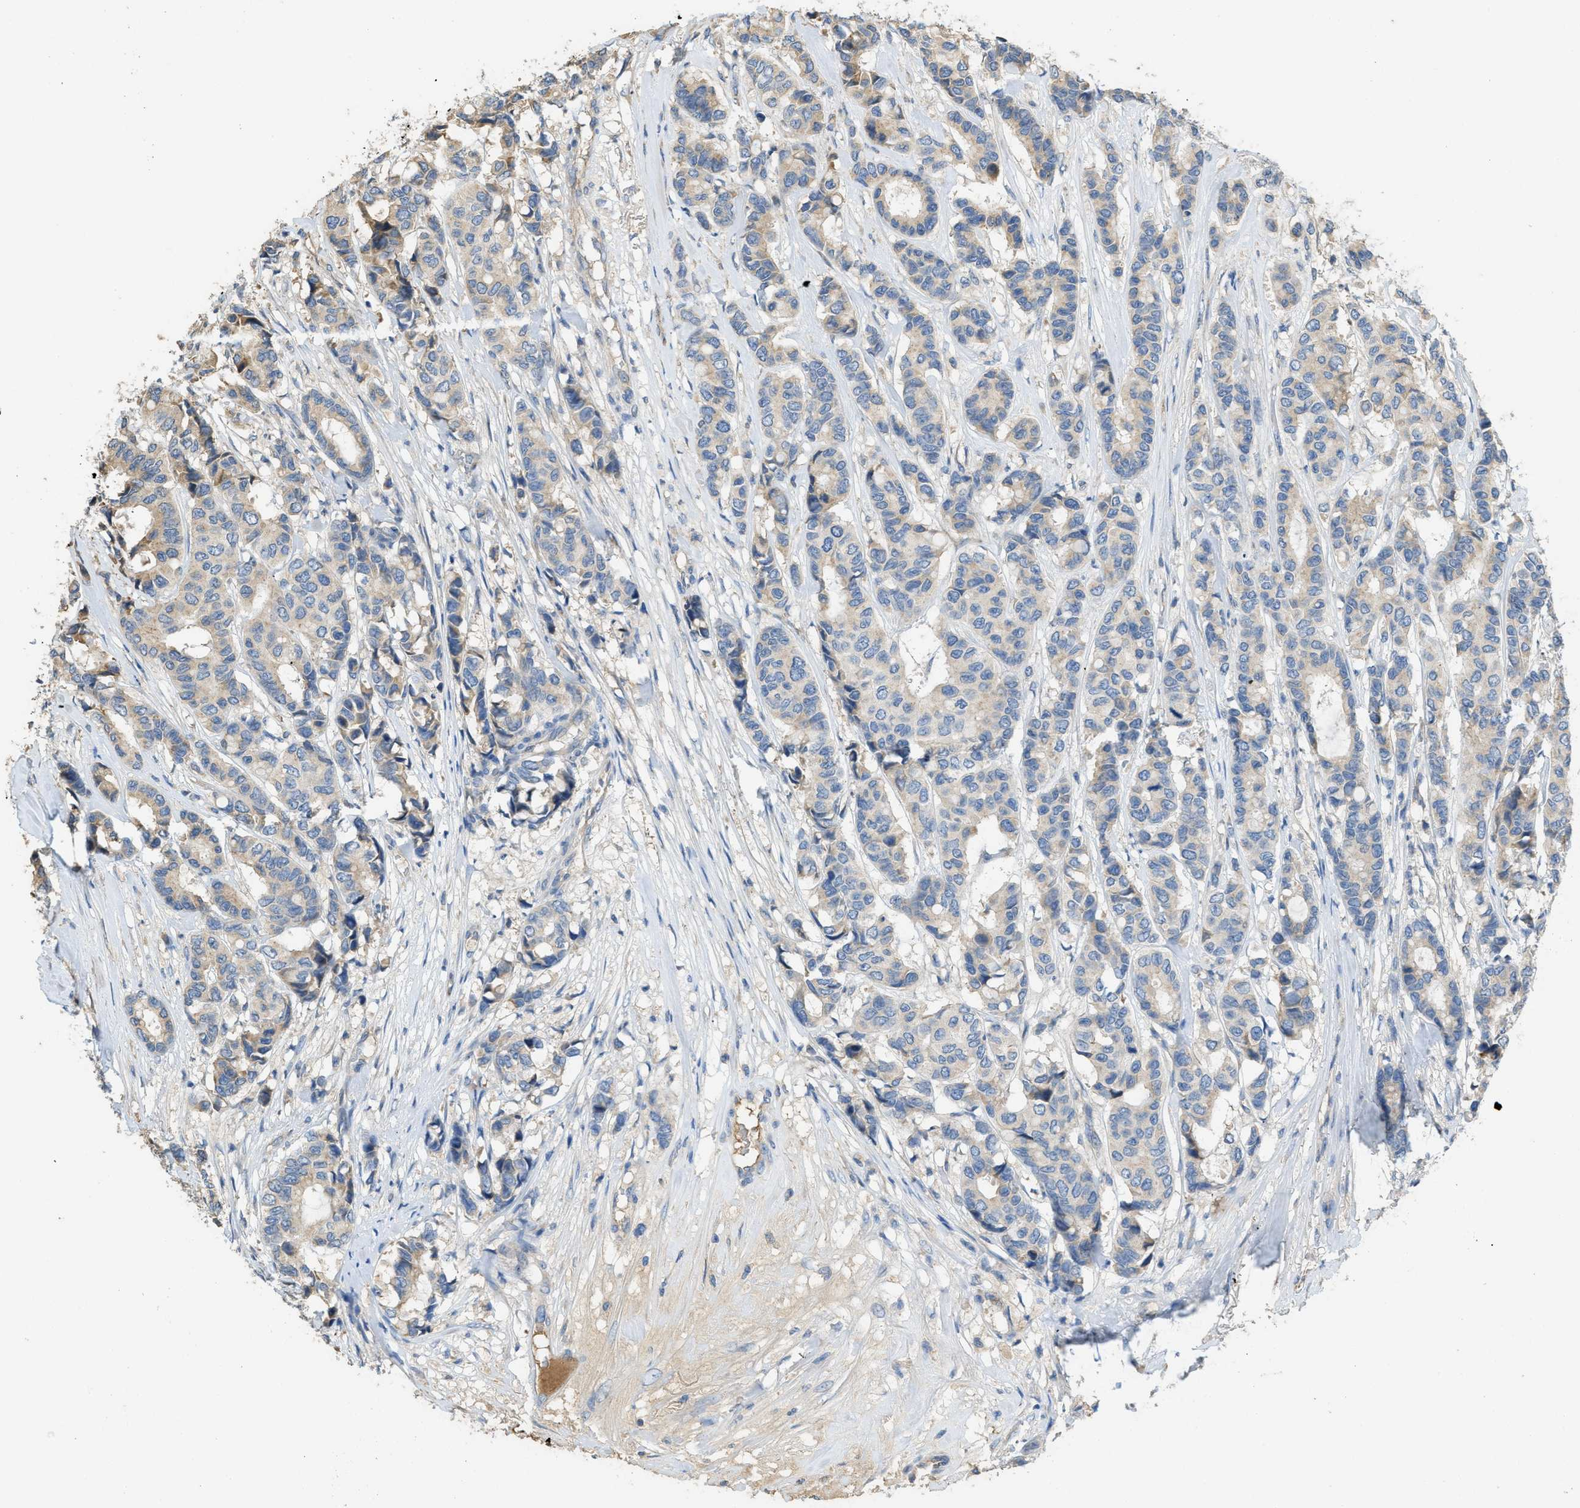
{"staining": {"intensity": "negative", "quantity": "none", "location": "none"}, "tissue": "breast cancer", "cell_type": "Tumor cells", "image_type": "cancer", "snomed": [{"axis": "morphology", "description": "Duct carcinoma"}, {"axis": "topography", "description": "Breast"}], "caption": "Immunohistochemistry (IHC) histopathology image of human intraductal carcinoma (breast) stained for a protein (brown), which shows no expression in tumor cells.", "gene": "RIPK2", "patient": {"sex": "female", "age": 87}}